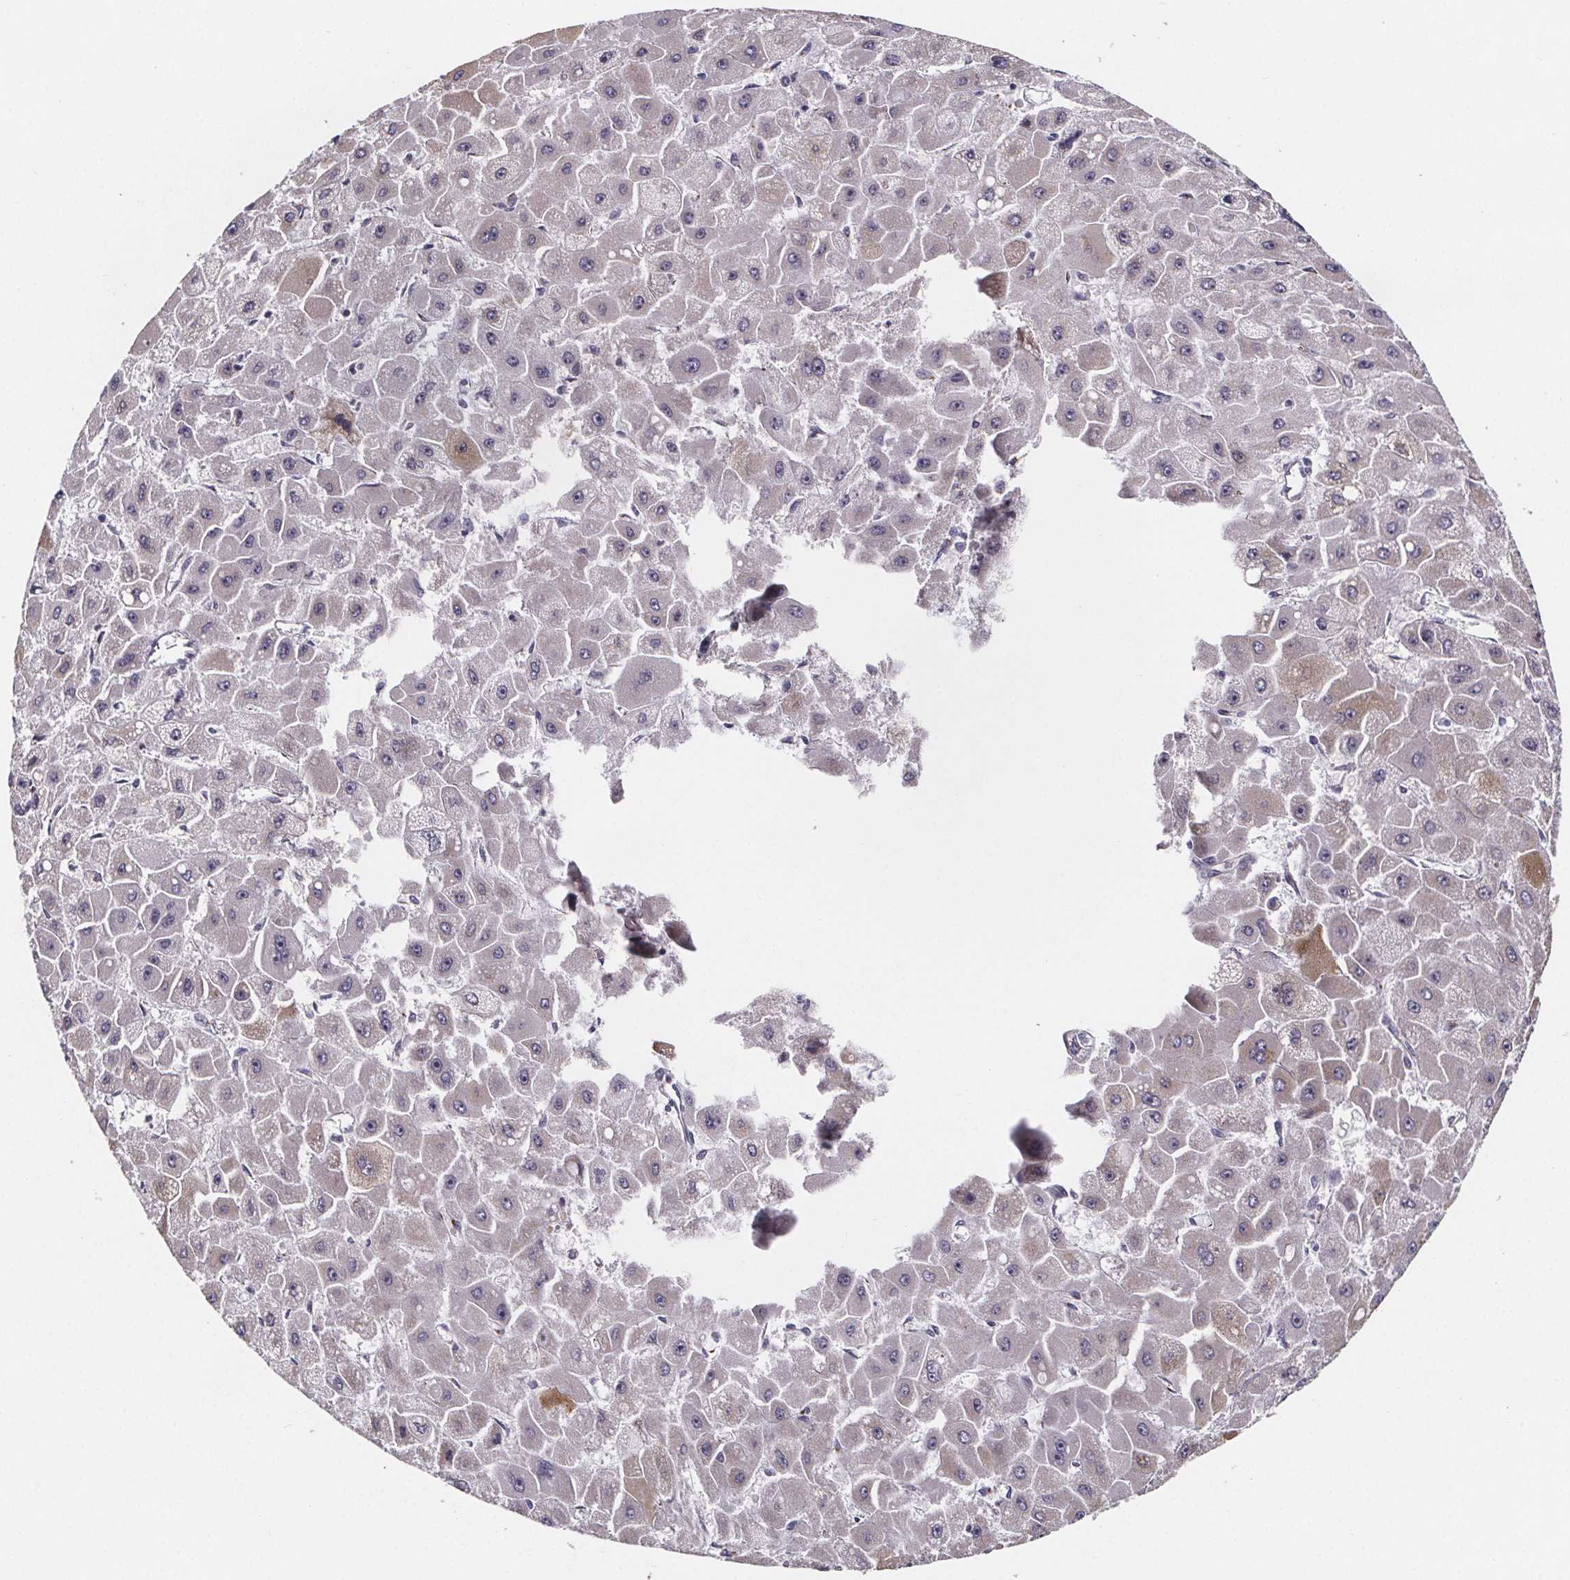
{"staining": {"intensity": "moderate", "quantity": "<25%", "location": "cytoplasmic/membranous"}, "tissue": "liver cancer", "cell_type": "Tumor cells", "image_type": "cancer", "snomed": [{"axis": "morphology", "description": "Carcinoma, Hepatocellular, NOS"}, {"axis": "topography", "description": "Liver"}], "caption": "Immunohistochemistry staining of liver hepatocellular carcinoma, which shows low levels of moderate cytoplasmic/membranous staining in about <25% of tumor cells indicating moderate cytoplasmic/membranous protein positivity. The staining was performed using DAB (3,3'-diaminobenzidine) (brown) for protein detection and nuclei were counterstained in hematoxylin (blue).", "gene": "NDST1", "patient": {"sex": "female", "age": 25}}